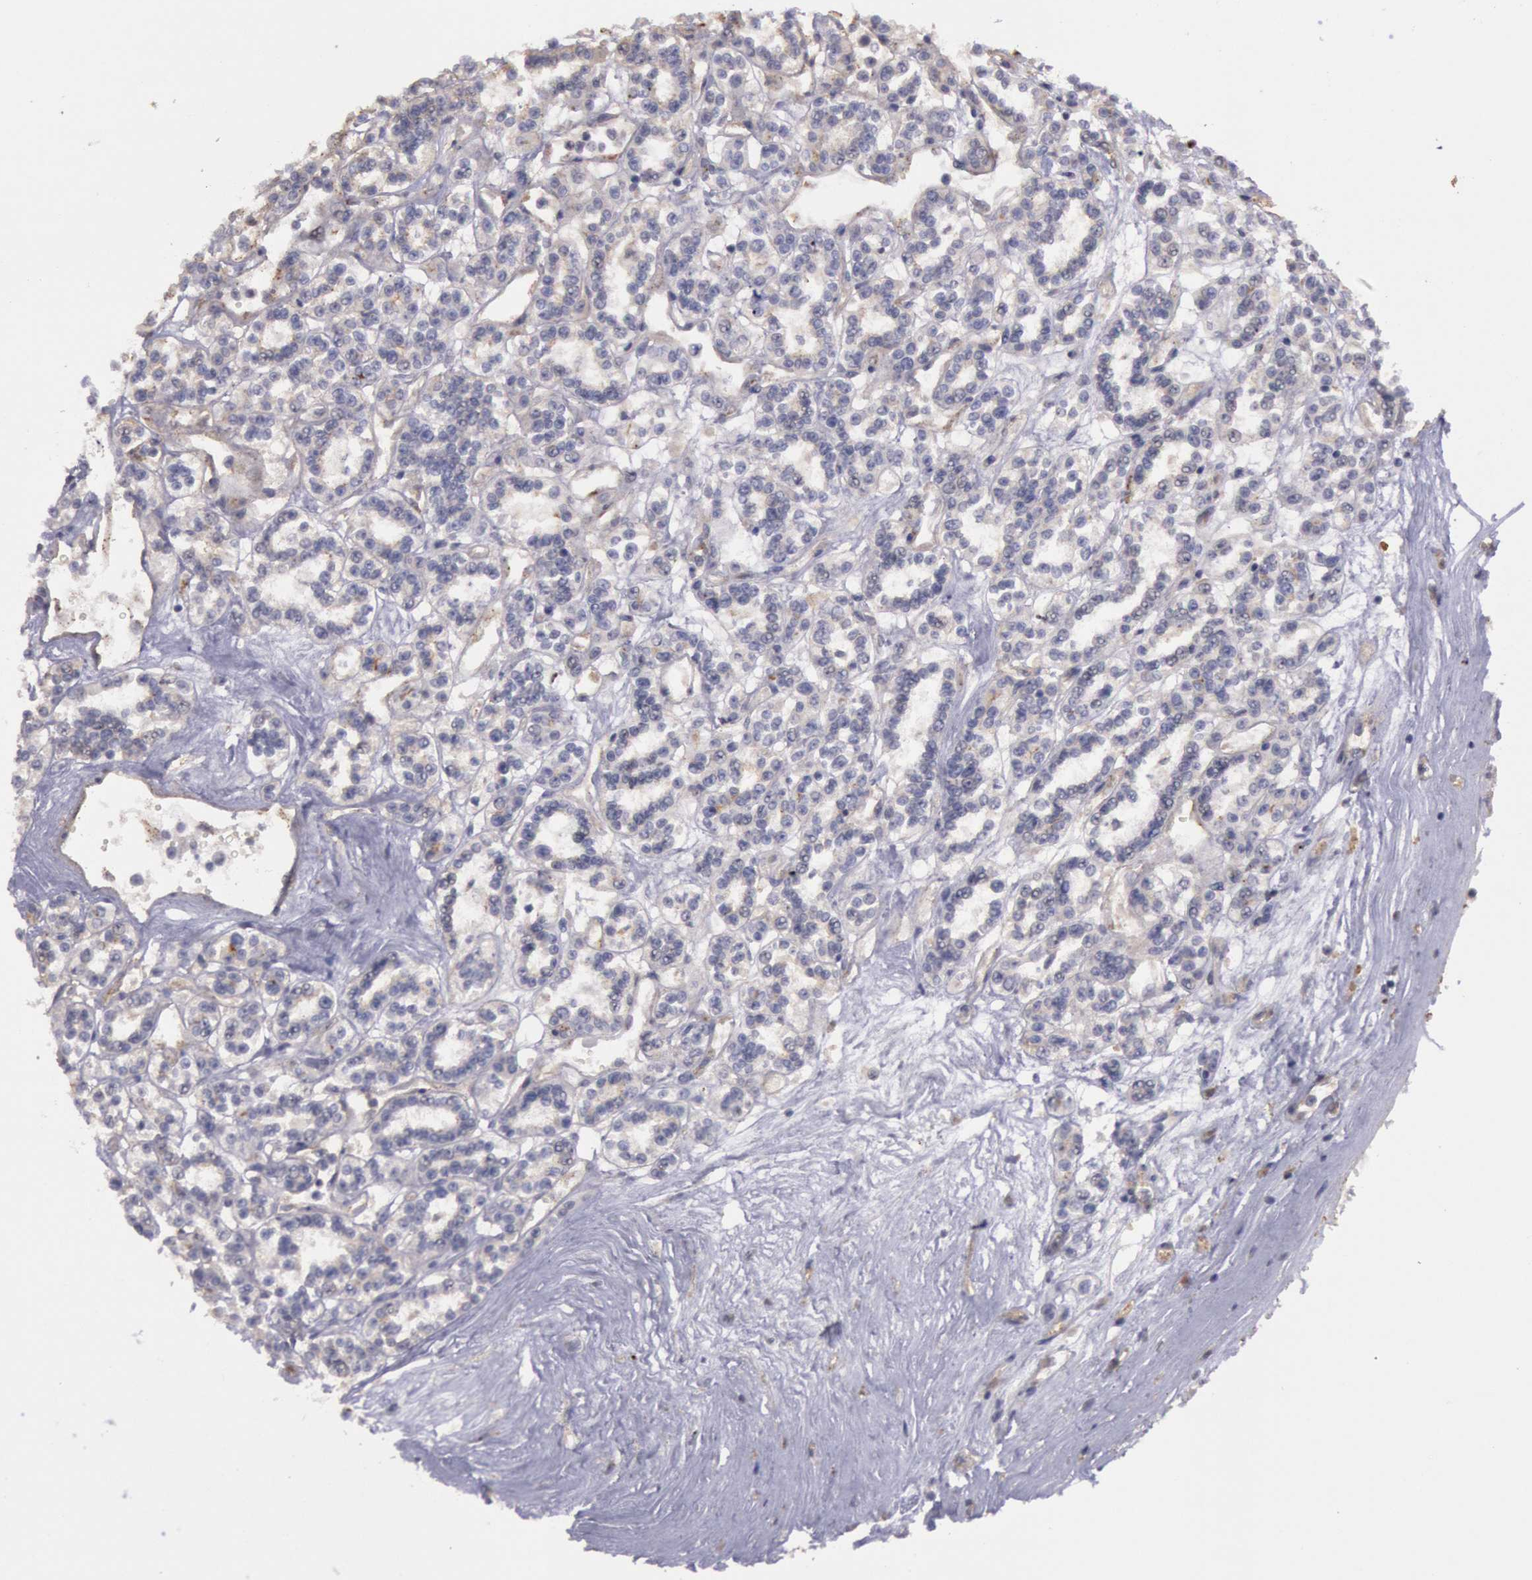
{"staining": {"intensity": "weak", "quantity": "25%-75%", "location": "cytoplasmic/membranous"}, "tissue": "renal cancer", "cell_type": "Tumor cells", "image_type": "cancer", "snomed": [{"axis": "morphology", "description": "Adenocarcinoma, NOS"}, {"axis": "topography", "description": "Kidney"}], "caption": "There is low levels of weak cytoplasmic/membranous staining in tumor cells of renal cancer, as demonstrated by immunohistochemical staining (brown color).", "gene": "TRIB2", "patient": {"sex": "female", "age": 76}}